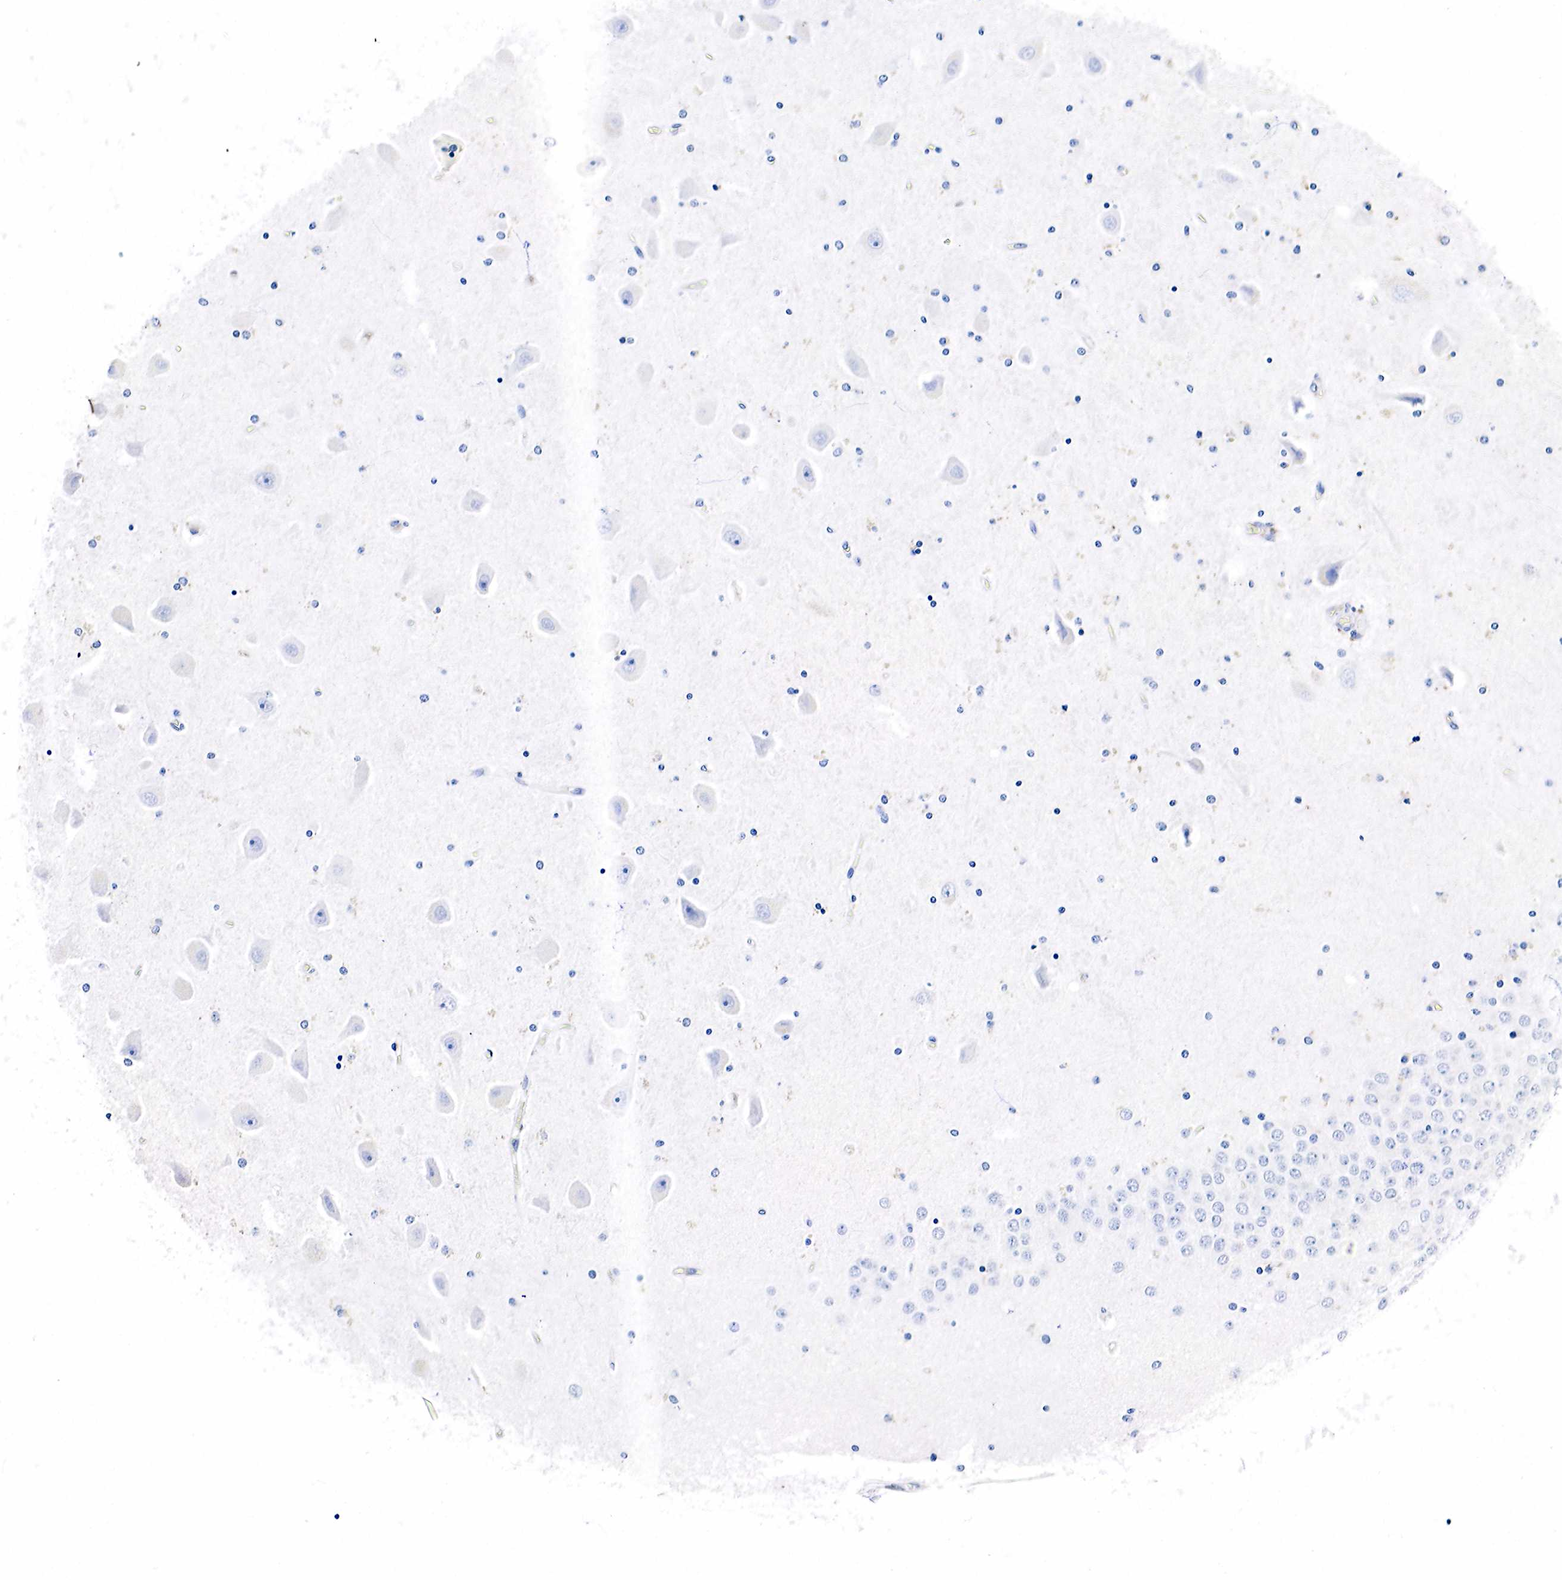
{"staining": {"intensity": "negative", "quantity": "none", "location": "none"}, "tissue": "hippocampus", "cell_type": "Glial cells", "image_type": "normal", "snomed": [{"axis": "morphology", "description": "Normal tissue, NOS"}, {"axis": "topography", "description": "Hippocampus"}], "caption": "Immunohistochemical staining of unremarkable human hippocampus demonstrates no significant positivity in glial cells.", "gene": "LYZ", "patient": {"sex": "female", "age": 54}}